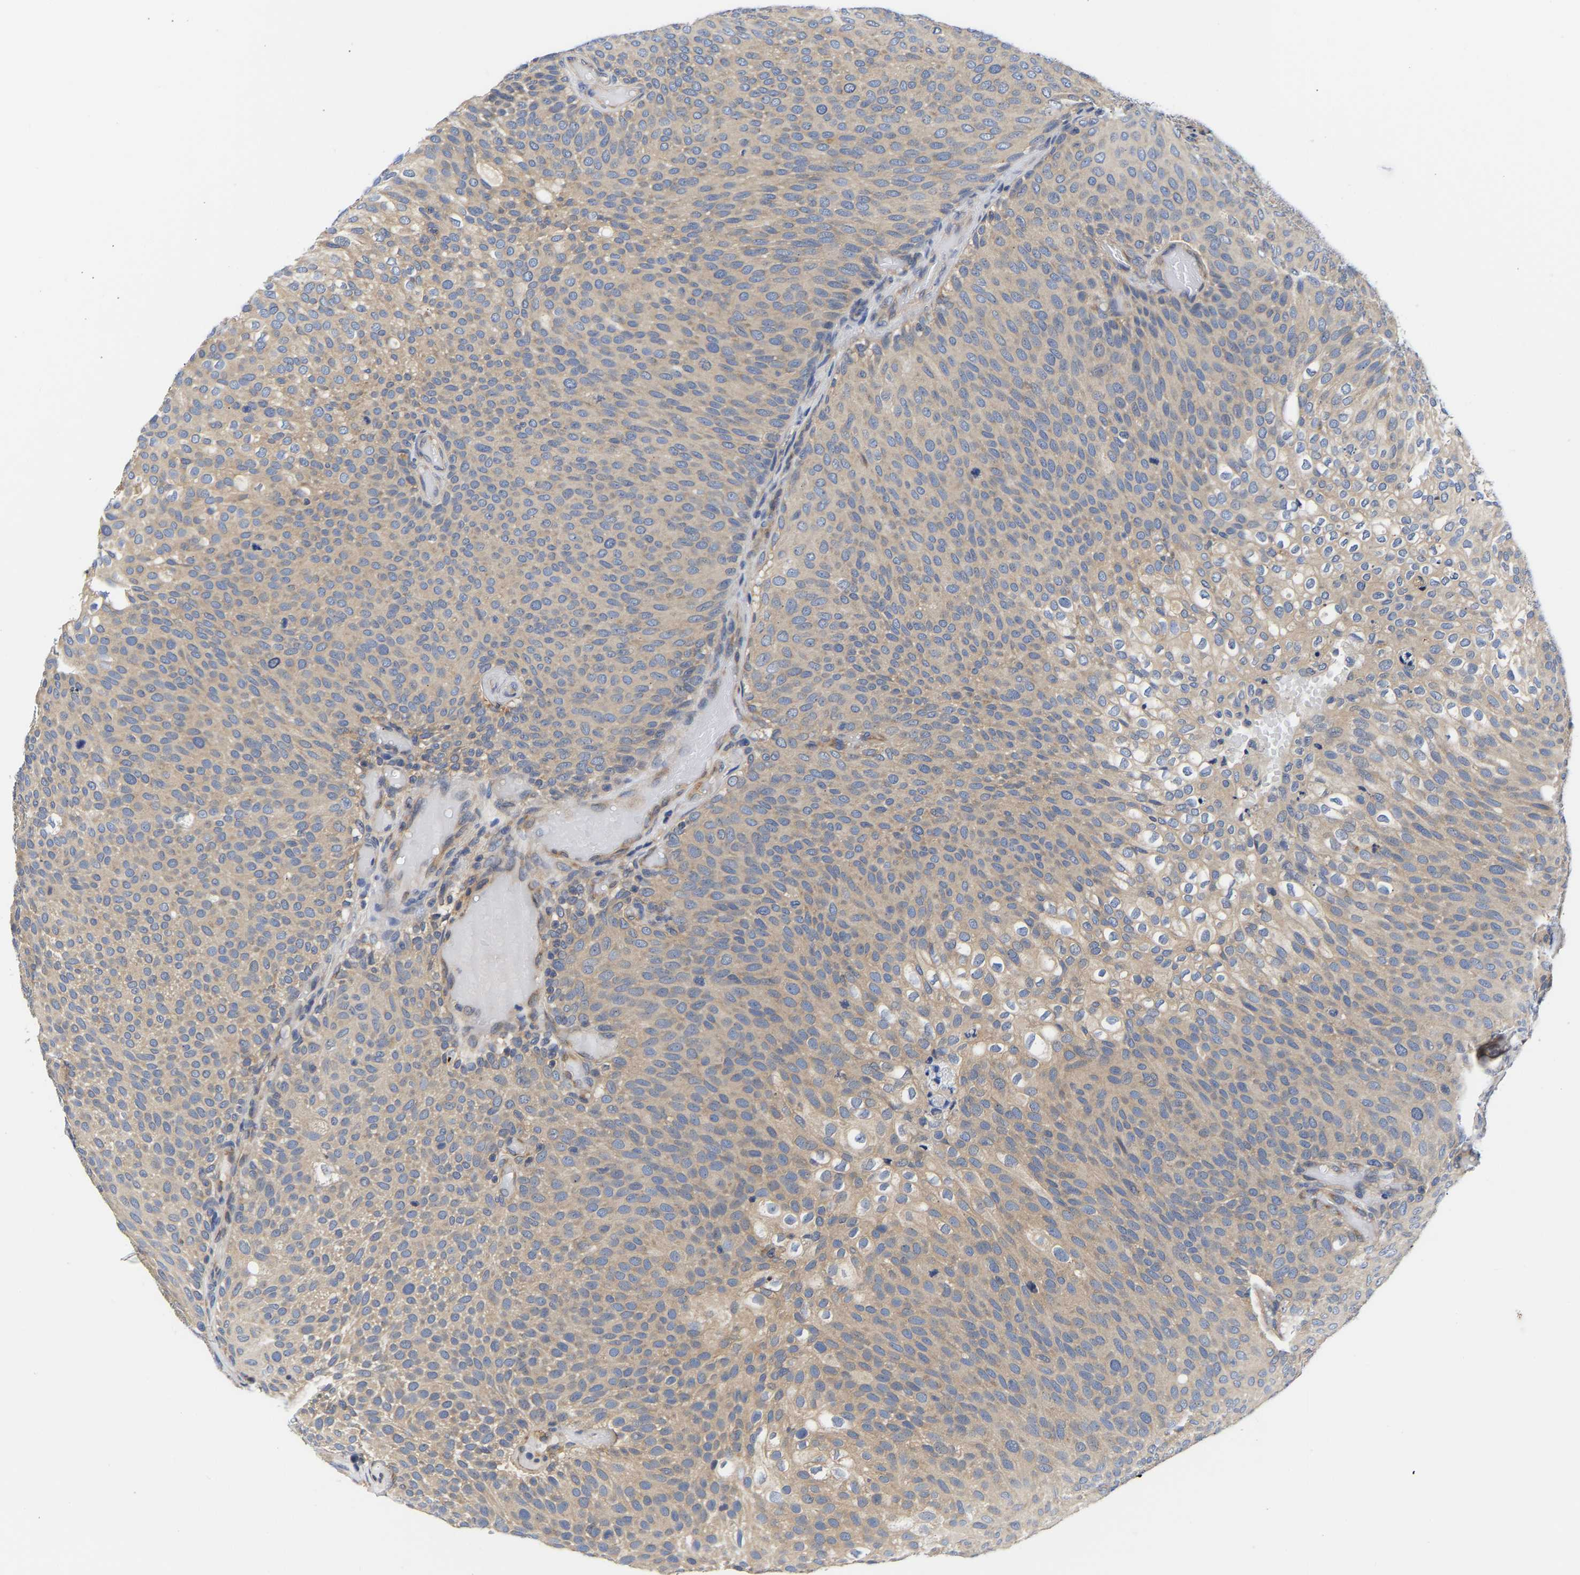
{"staining": {"intensity": "weak", "quantity": ">75%", "location": "cytoplasmic/membranous"}, "tissue": "urothelial cancer", "cell_type": "Tumor cells", "image_type": "cancer", "snomed": [{"axis": "morphology", "description": "Urothelial carcinoma, Low grade"}, {"axis": "topography", "description": "Urinary bladder"}], "caption": "Weak cytoplasmic/membranous staining is identified in about >75% of tumor cells in low-grade urothelial carcinoma.", "gene": "CCDC6", "patient": {"sex": "male", "age": 78}}